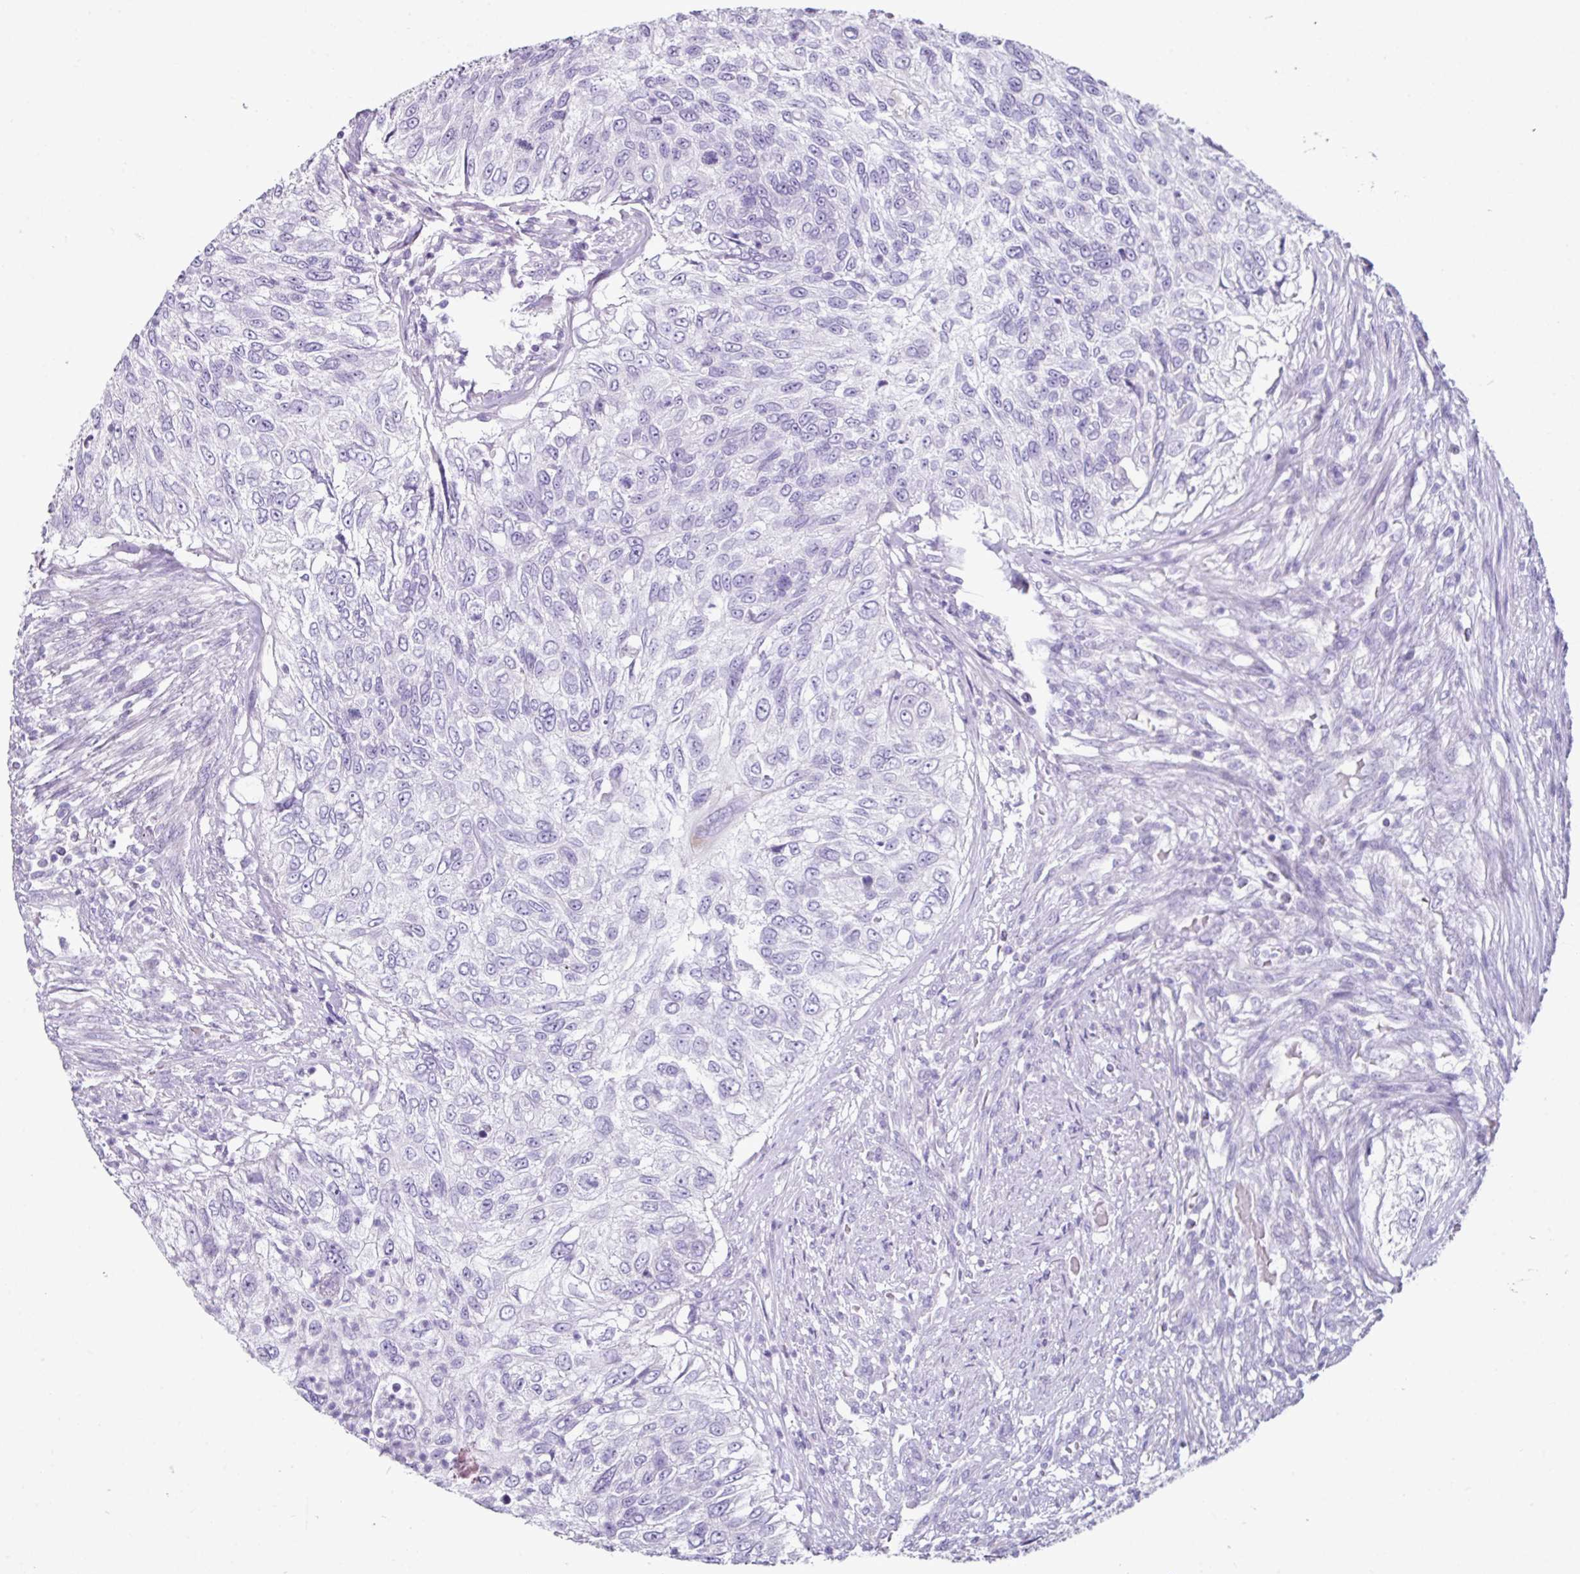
{"staining": {"intensity": "negative", "quantity": "none", "location": "none"}, "tissue": "urothelial cancer", "cell_type": "Tumor cells", "image_type": "cancer", "snomed": [{"axis": "morphology", "description": "Urothelial carcinoma, High grade"}, {"axis": "topography", "description": "Urinary bladder"}], "caption": "Protein analysis of urothelial carcinoma (high-grade) shows no significant positivity in tumor cells.", "gene": "GLP2R", "patient": {"sex": "female", "age": 60}}